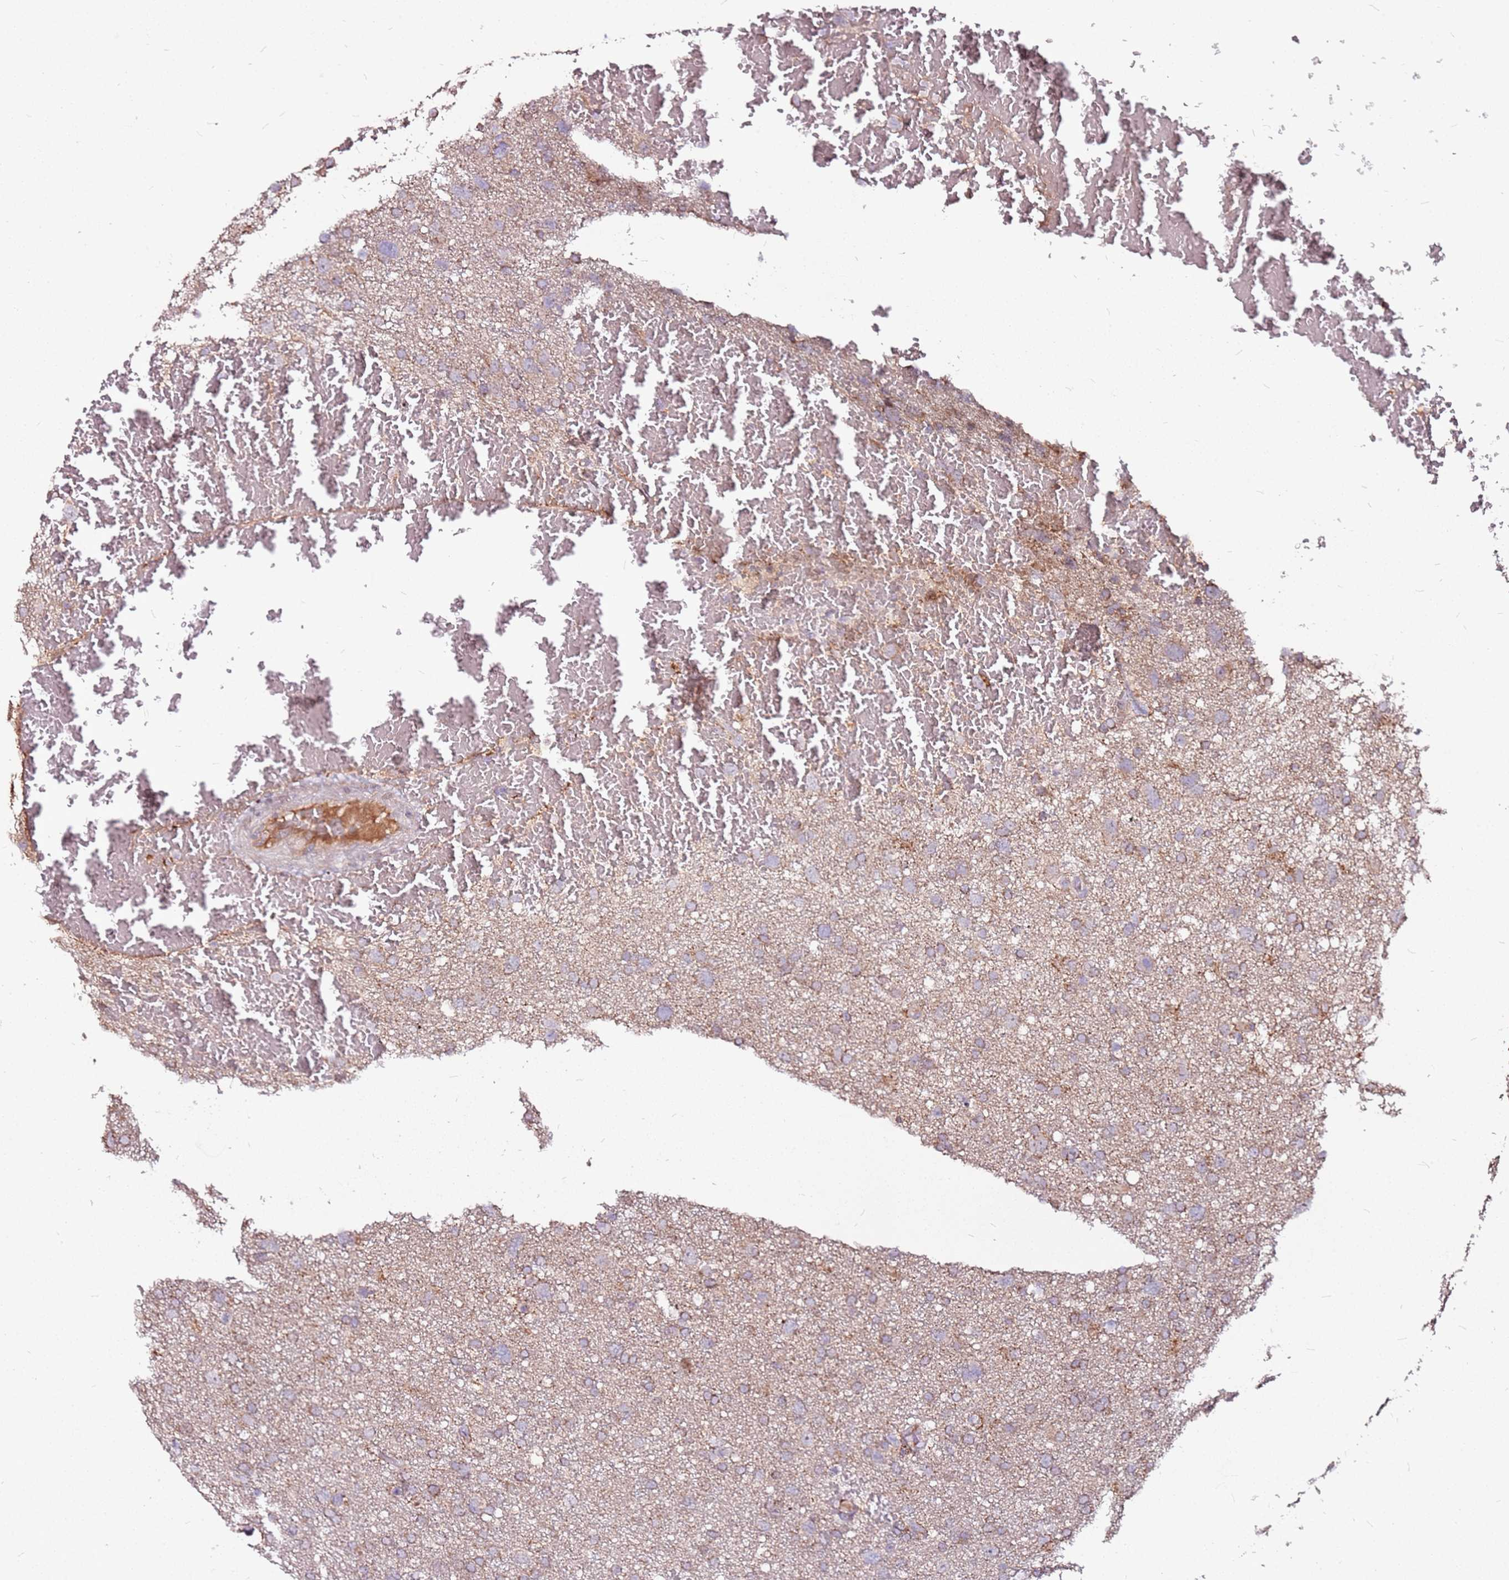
{"staining": {"intensity": "weak", "quantity": ">75%", "location": "cytoplasmic/membranous"}, "tissue": "glioma", "cell_type": "Tumor cells", "image_type": "cancer", "snomed": [{"axis": "morphology", "description": "Glioma, malignant, High grade"}, {"axis": "topography", "description": "Brain"}], "caption": "DAB (3,3'-diaminobenzidine) immunohistochemical staining of malignant glioma (high-grade) reveals weak cytoplasmic/membranous protein staining in approximately >75% of tumor cells. (DAB (3,3'-diaminobenzidine) IHC, brown staining for protein, blue staining for nuclei).", "gene": "DCDC2C", "patient": {"sex": "male", "age": 61}}